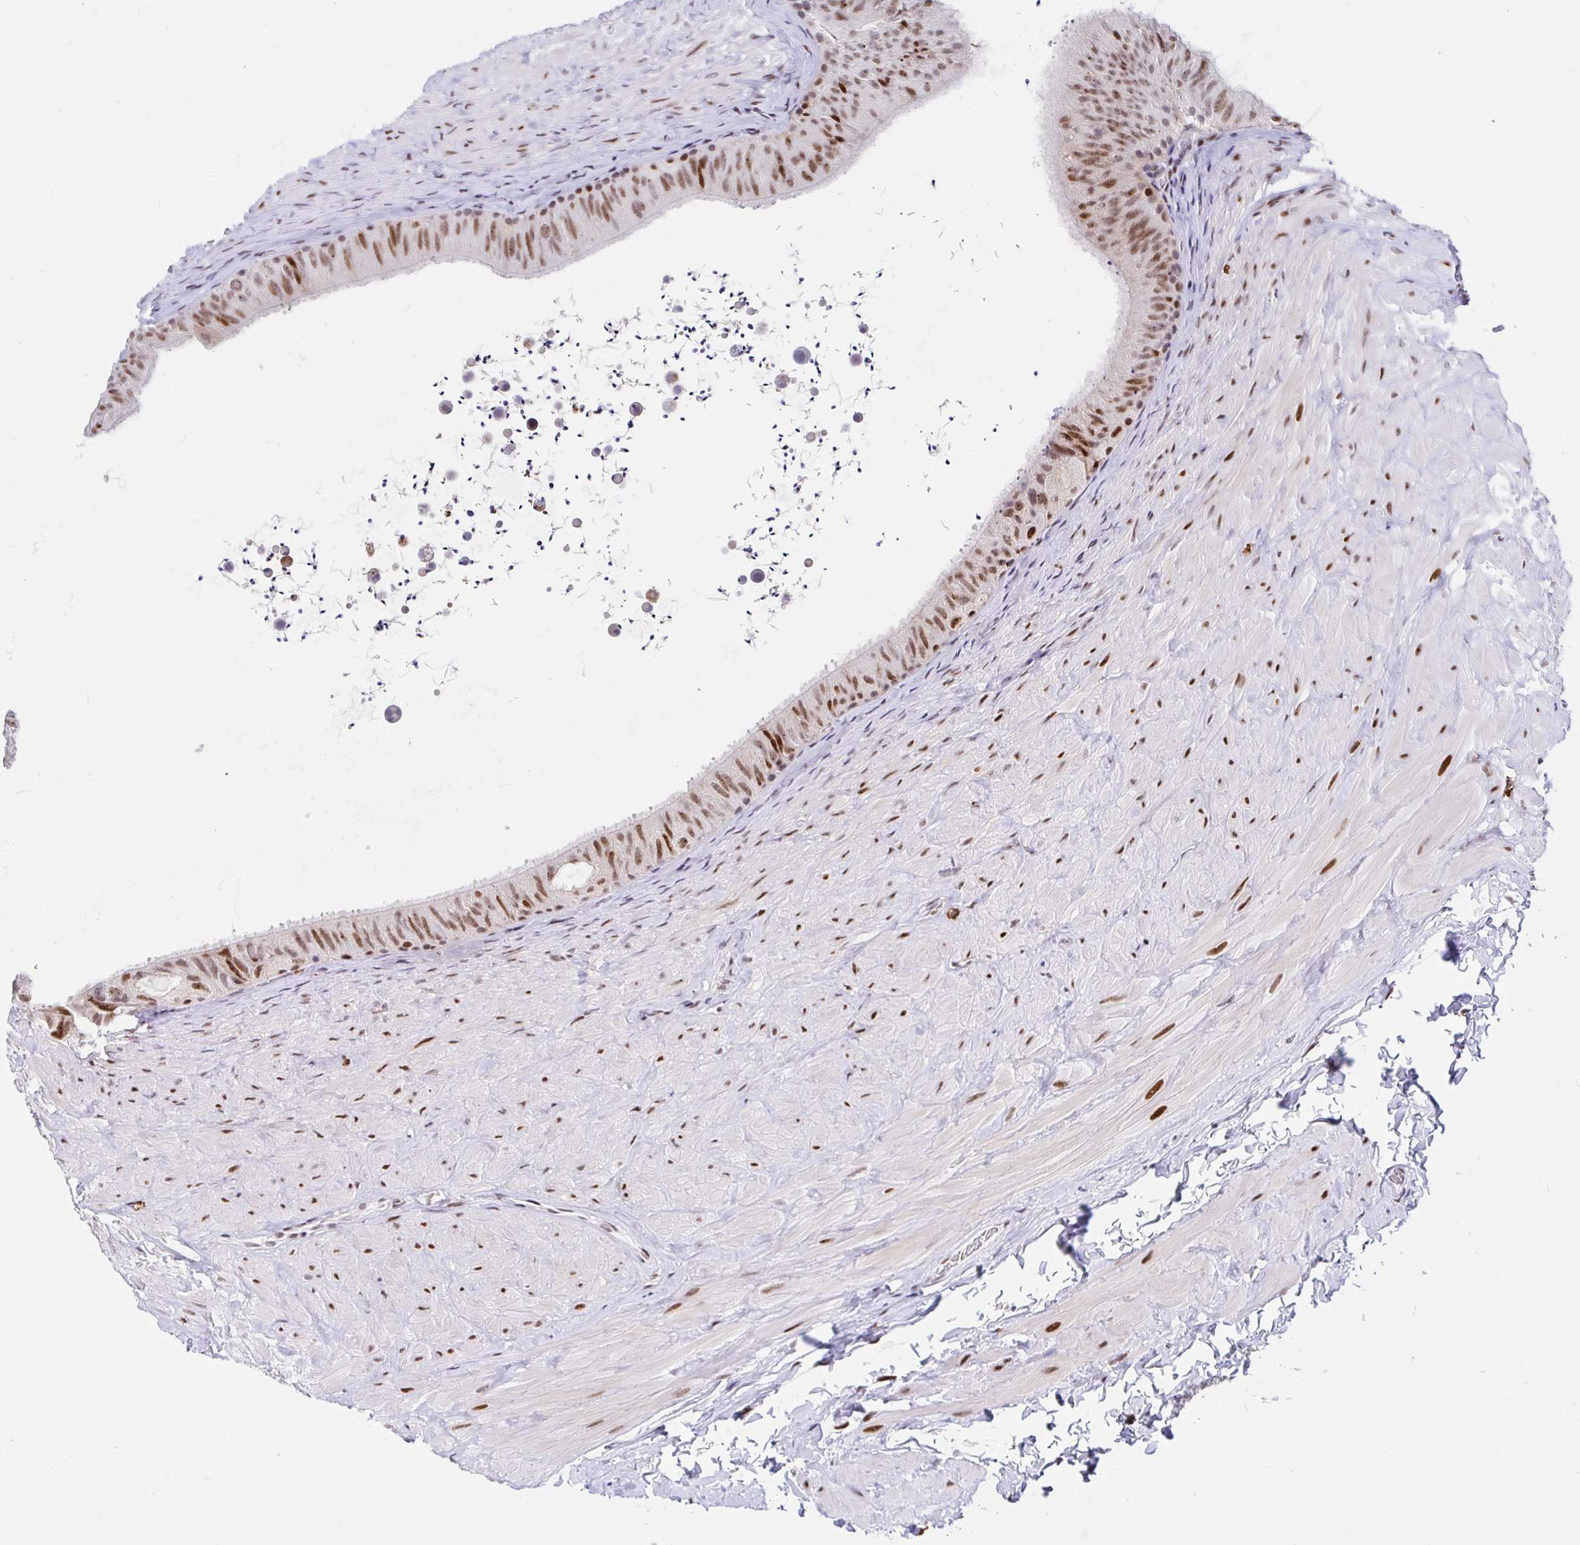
{"staining": {"intensity": "moderate", "quantity": ">75%", "location": "nuclear"}, "tissue": "epididymis", "cell_type": "Glandular cells", "image_type": "normal", "snomed": [{"axis": "morphology", "description": "Normal tissue, NOS"}, {"axis": "topography", "description": "Epididymis, spermatic cord, NOS"}, {"axis": "topography", "description": "Epididymis"}], "caption": "A medium amount of moderate nuclear expression is present in about >75% of glandular cells in benign epididymis.", "gene": "SETD5", "patient": {"sex": "male", "age": 31}}